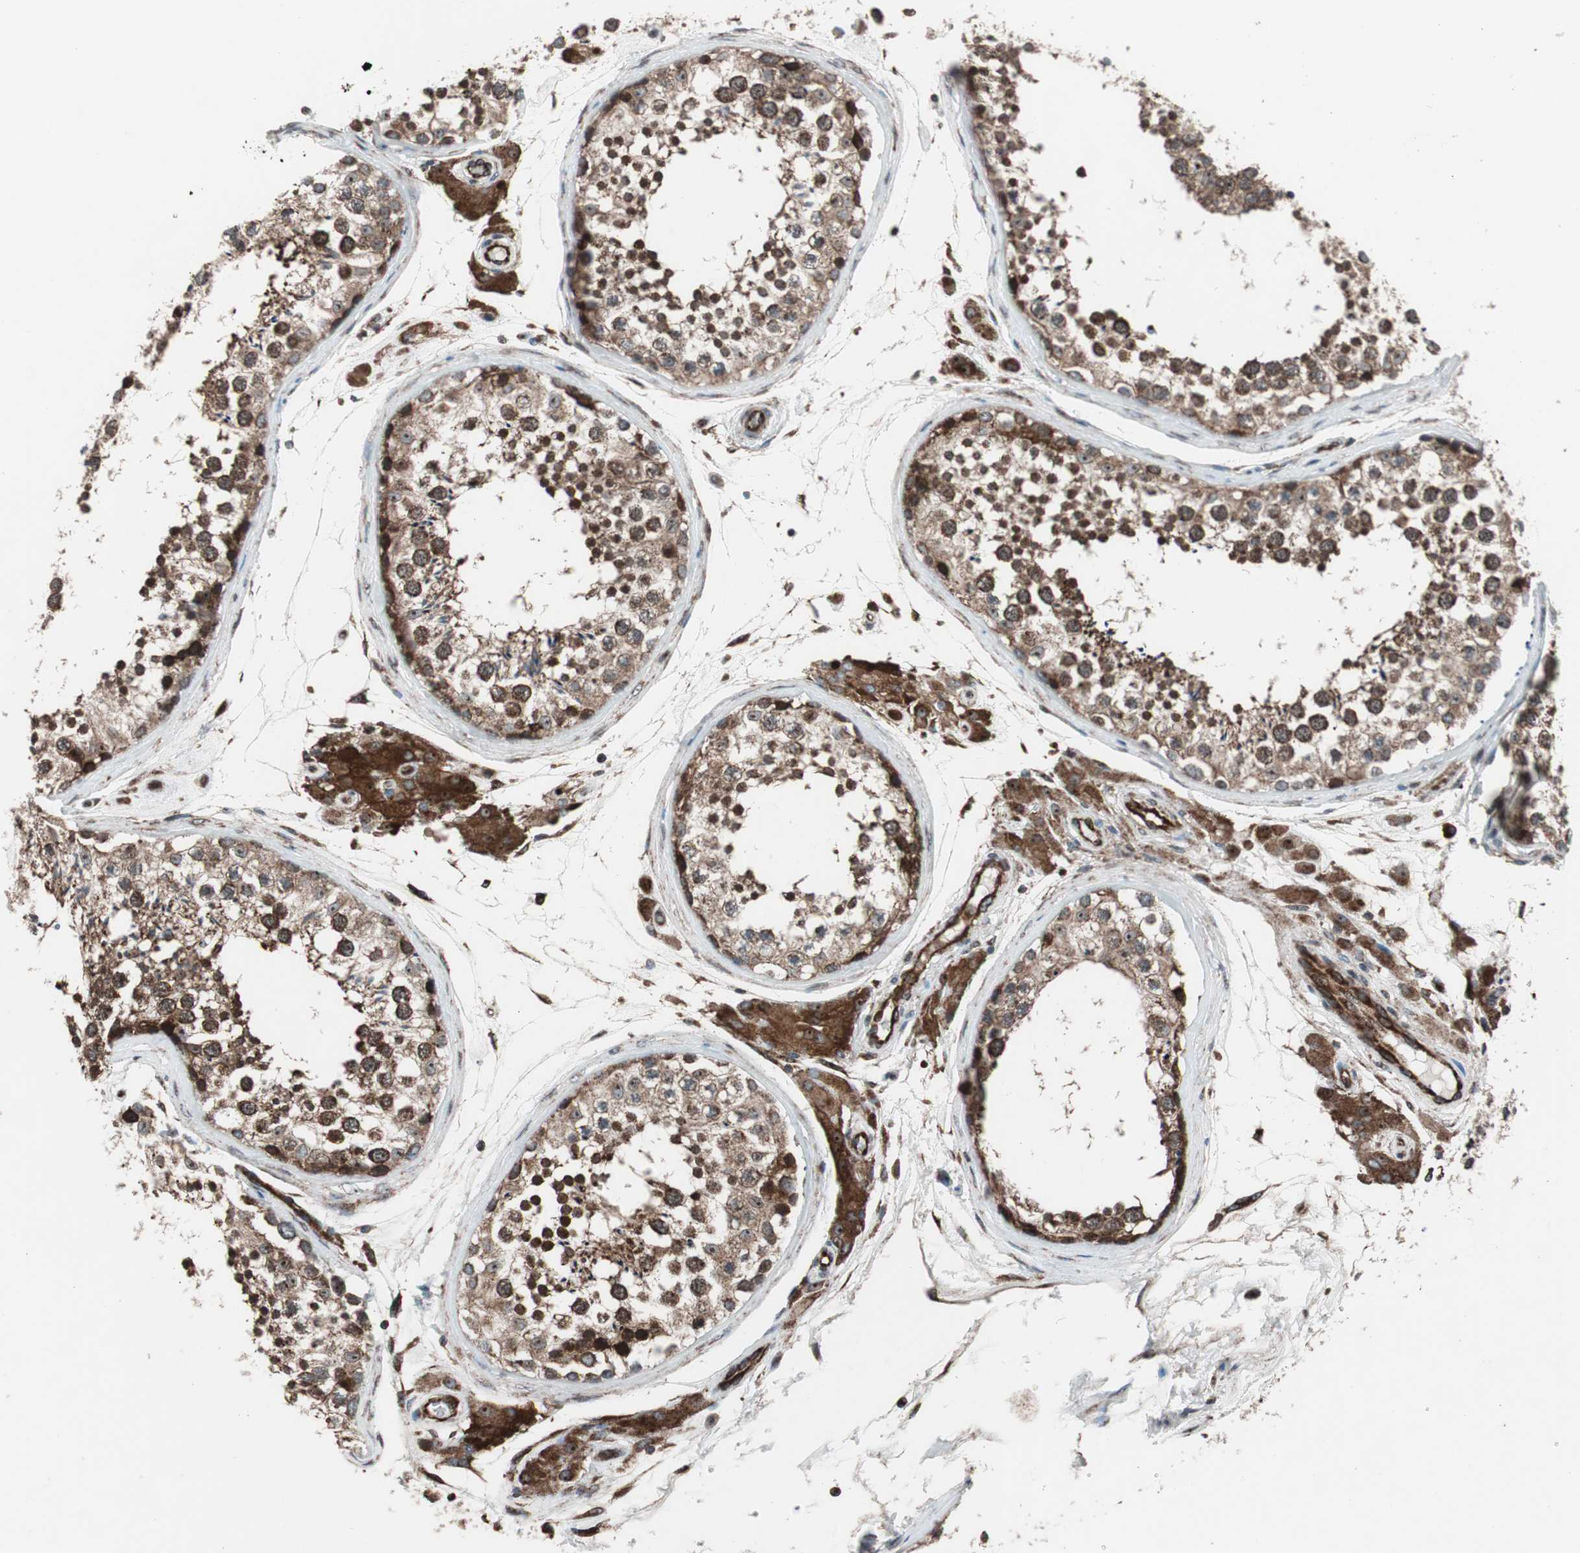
{"staining": {"intensity": "moderate", "quantity": ">75%", "location": "cytoplasmic/membranous"}, "tissue": "testis", "cell_type": "Cells in seminiferous ducts", "image_type": "normal", "snomed": [{"axis": "morphology", "description": "Normal tissue, NOS"}, {"axis": "topography", "description": "Testis"}], "caption": "Benign testis was stained to show a protein in brown. There is medium levels of moderate cytoplasmic/membranous expression in approximately >75% of cells in seminiferous ducts. Immunohistochemistry stains the protein of interest in brown and the nuclei are stained blue.", "gene": "CCL14", "patient": {"sex": "male", "age": 46}}